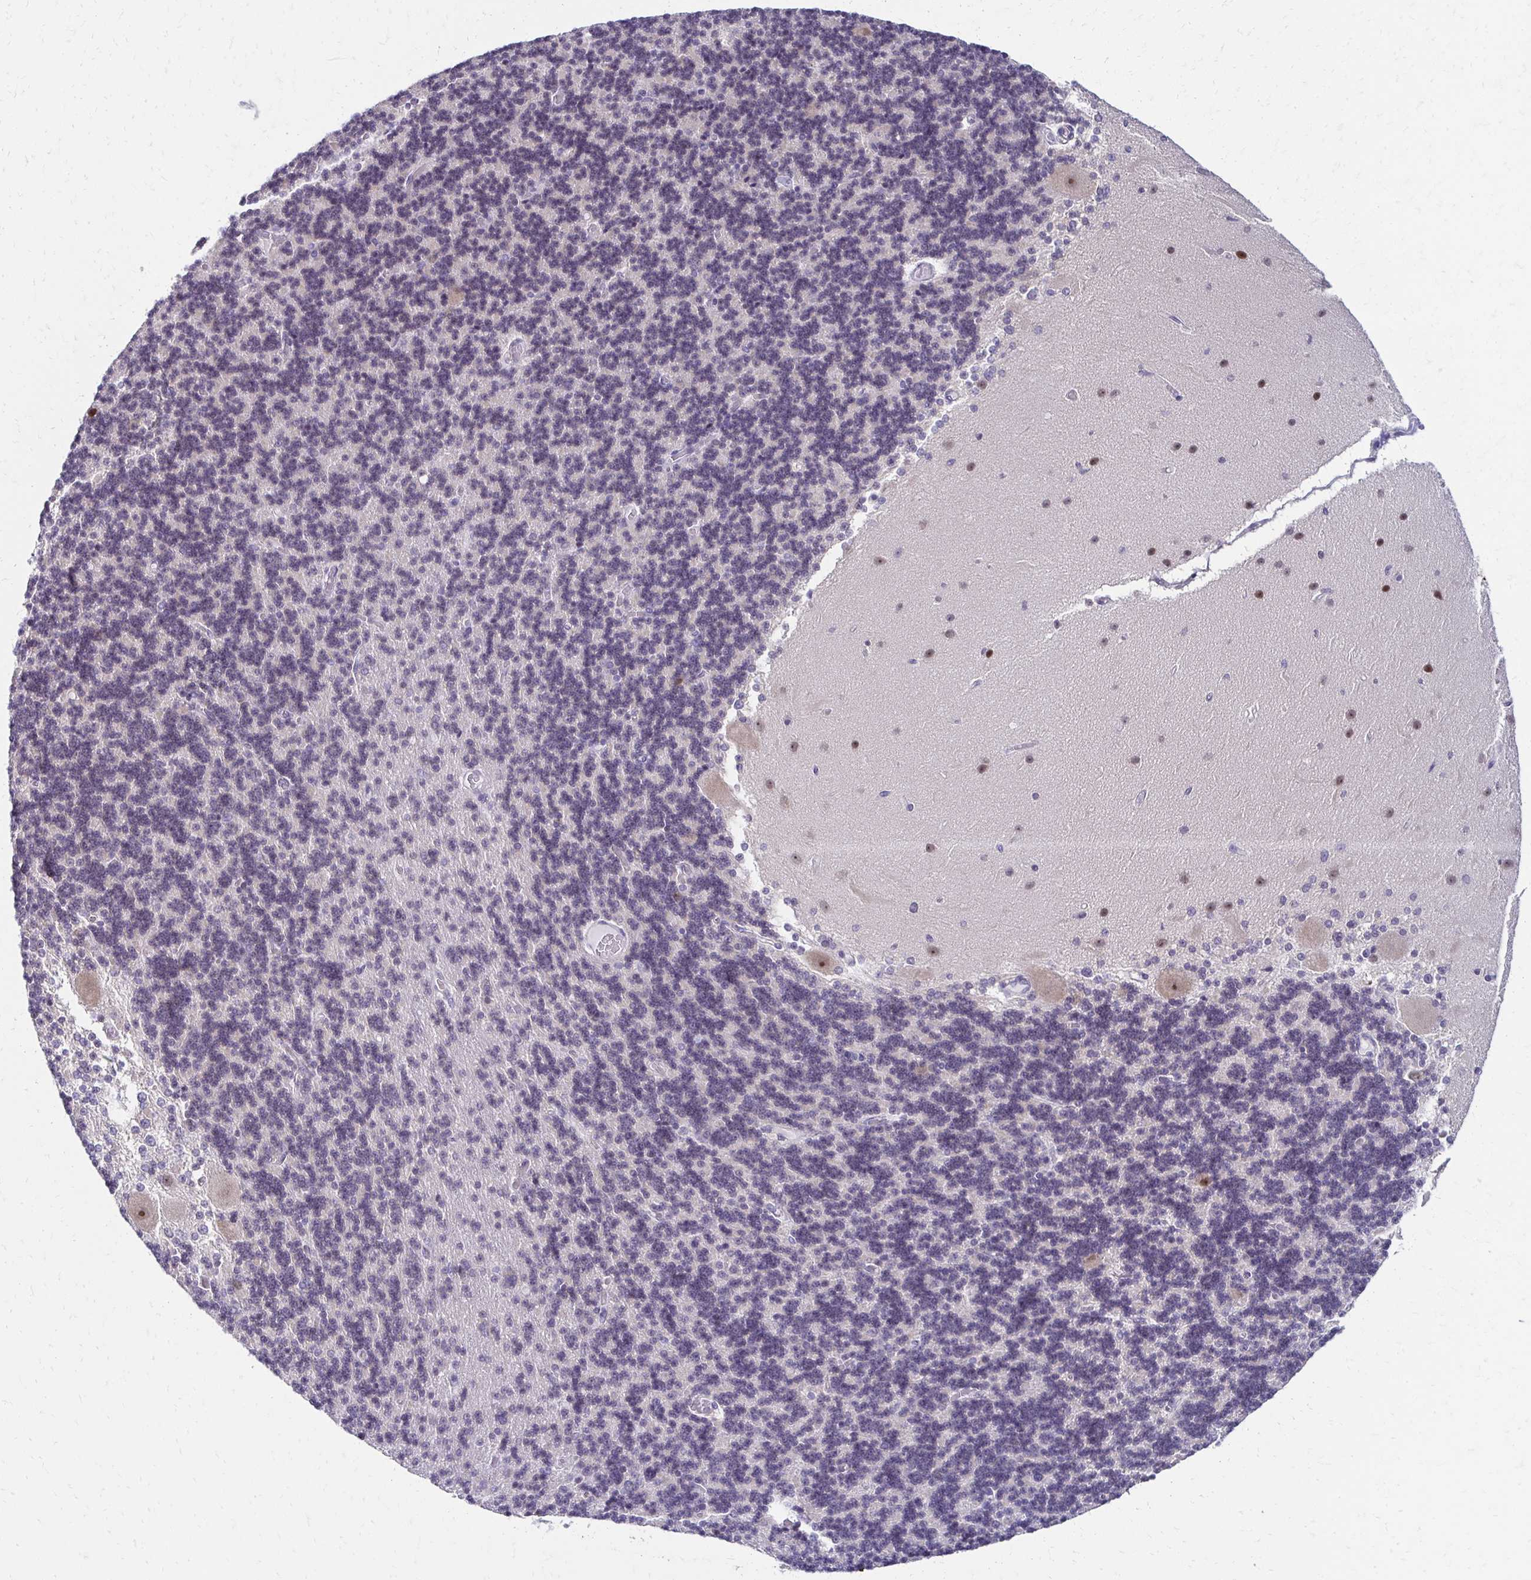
{"staining": {"intensity": "negative", "quantity": "none", "location": "none"}, "tissue": "cerebellum", "cell_type": "Cells in granular layer", "image_type": "normal", "snomed": [{"axis": "morphology", "description": "Normal tissue, NOS"}, {"axis": "topography", "description": "Cerebellum"}], "caption": "DAB immunohistochemical staining of normal cerebellum demonstrates no significant staining in cells in granular layer.", "gene": "C1QTNF2", "patient": {"sex": "female", "age": 54}}